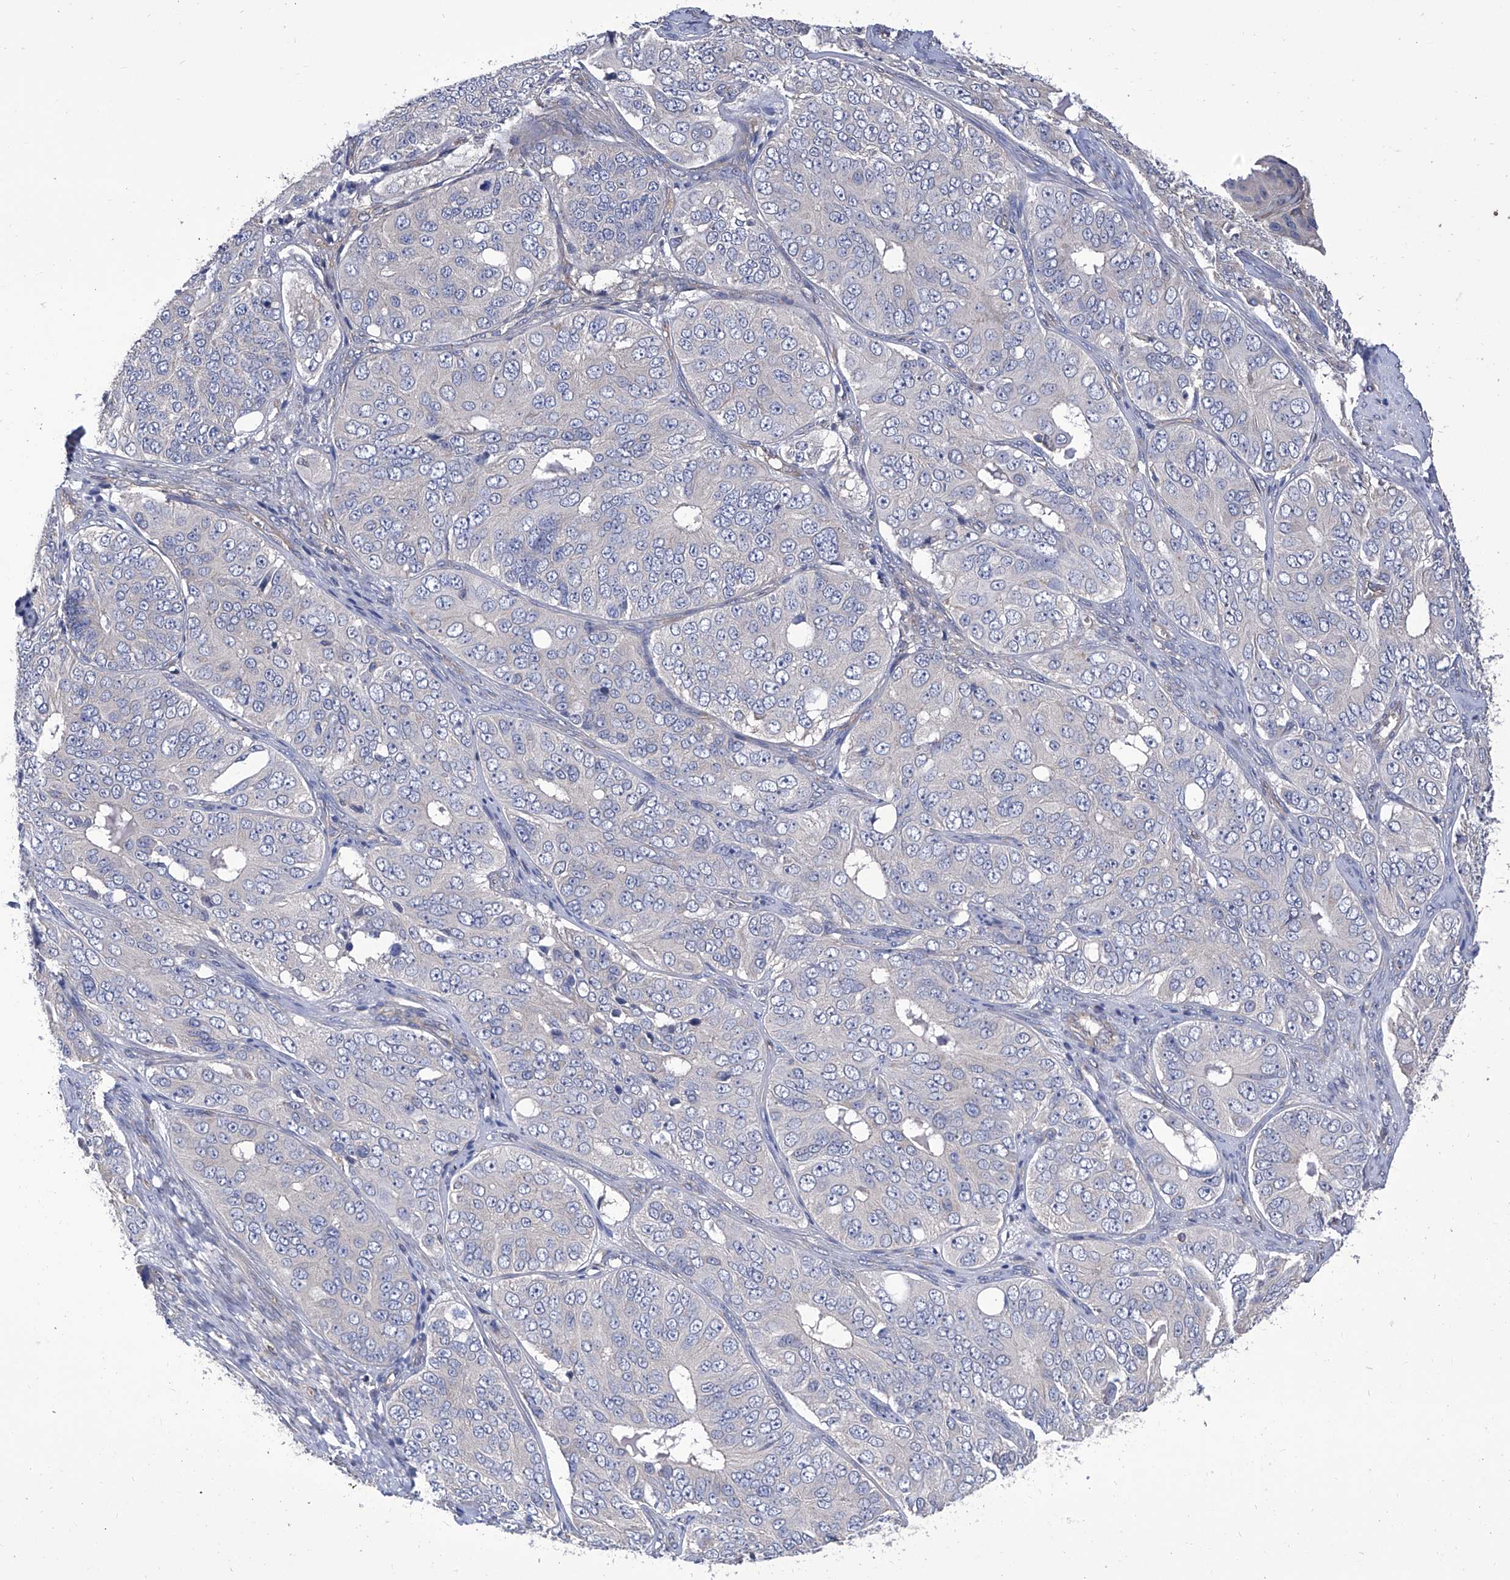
{"staining": {"intensity": "negative", "quantity": "none", "location": "none"}, "tissue": "ovarian cancer", "cell_type": "Tumor cells", "image_type": "cancer", "snomed": [{"axis": "morphology", "description": "Carcinoma, endometroid"}, {"axis": "topography", "description": "Ovary"}], "caption": "A high-resolution micrograph shows immunohistochemistry staining of ovarian cancer (endometroid carcinoma), which displays no significant positivity in tumor cells.", "gene": "TJAP1", "patient": {"sex": "female", "age": 51}}